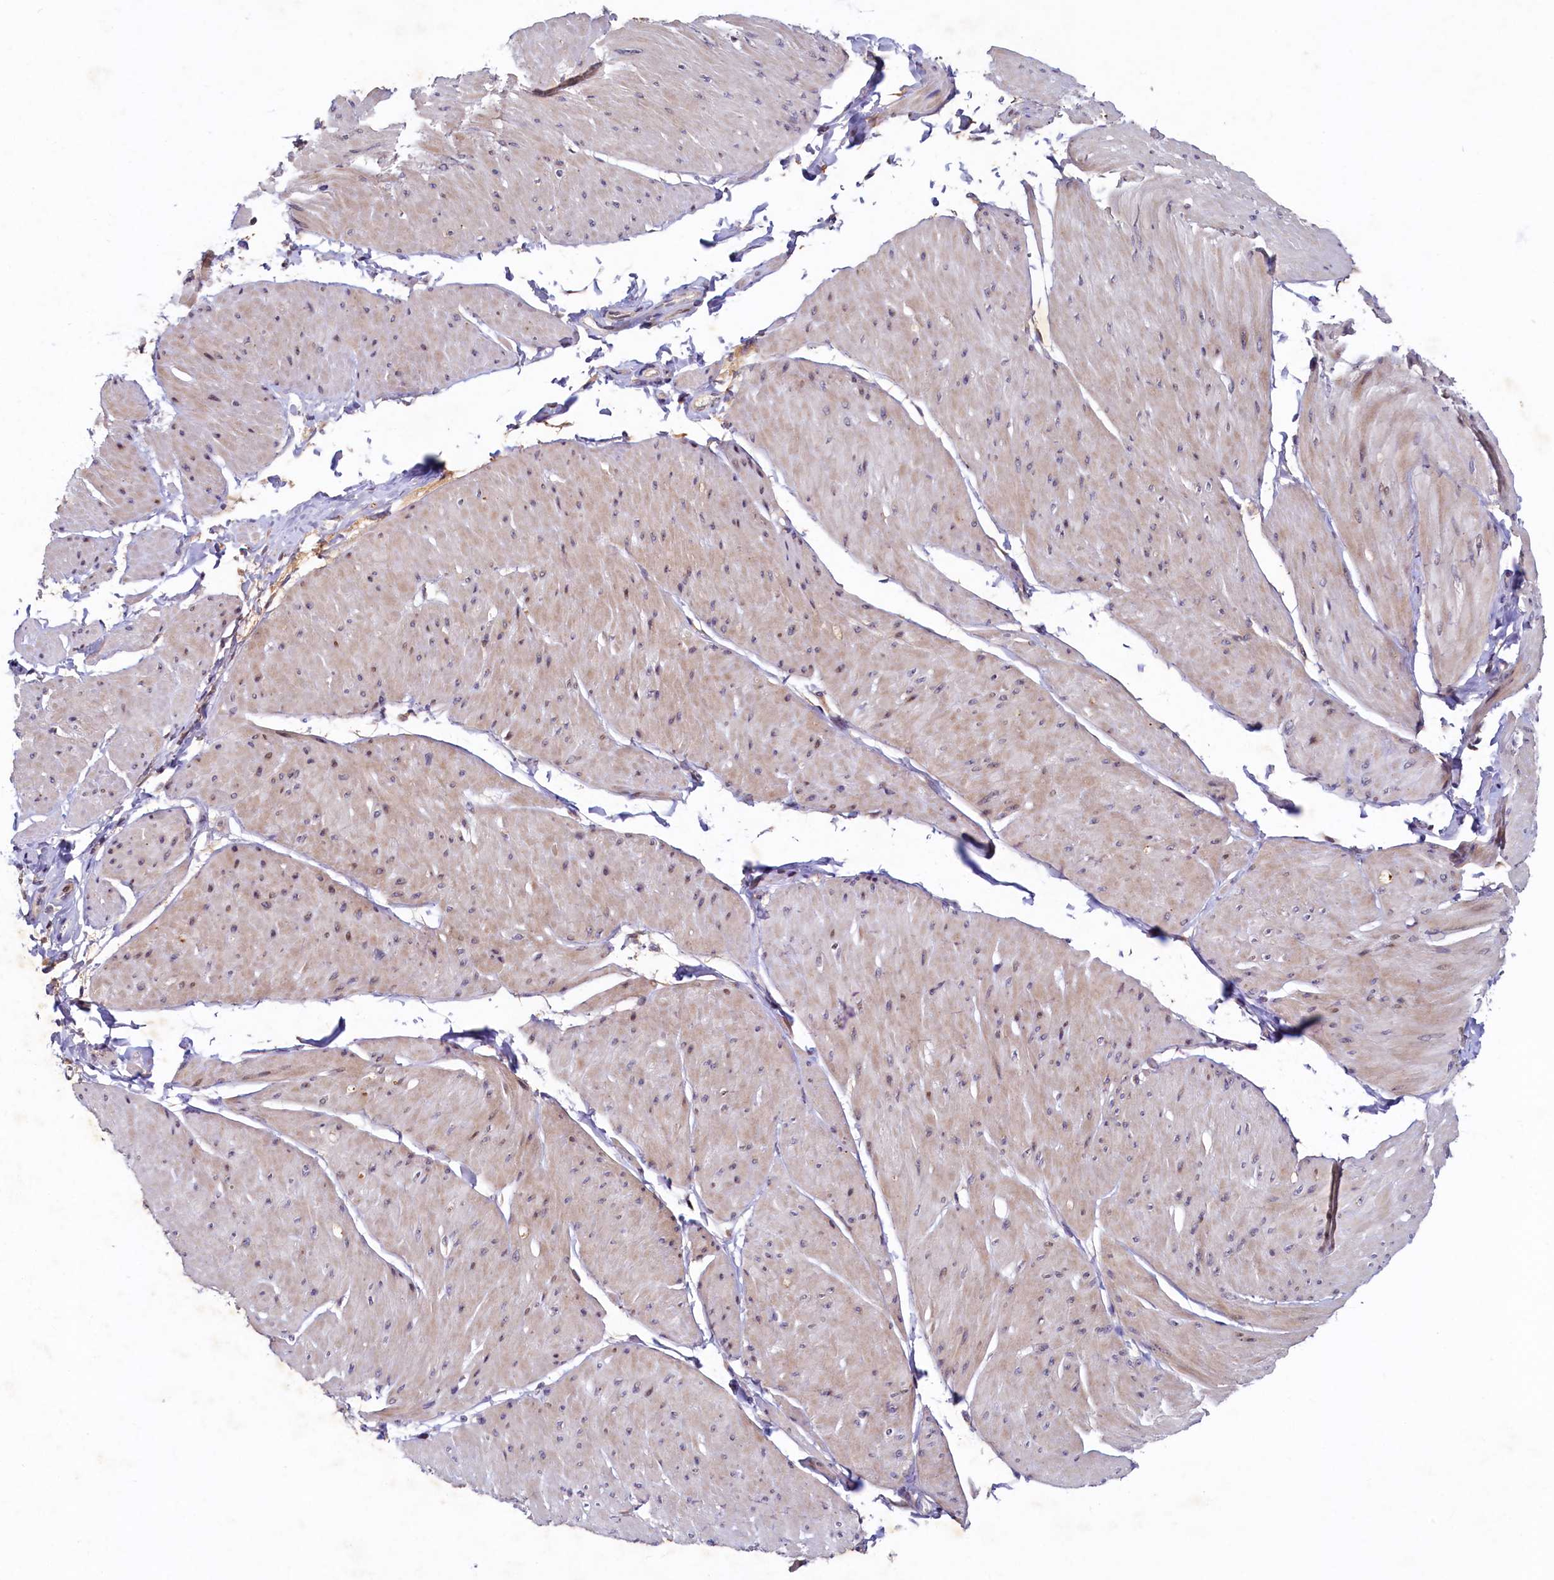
{"staining": {"intensity": "moderate", "quantity": "<25%", "location": "nuclear"}, "tissue": "smooth muscle", "cell_type": "Smooth muscle cells", "image_type": "normal", "snomed": [{"axis": "morphology", "description": "Urothelial carcinoma, High grade"}, {"axis": "topography", "description": "Urinary bladder"}], "caption": "Protein analysis of normal smooth muscle displays moderate nuclear positivity in about <25% of smooth muscle cells. The staining is performed using DAB brown chromogen to label protein expression. The nuclei are counter-stained blue using hematoxylin.", "gene": "LATS2", "patient": {"sex": "male", "age": 46}}